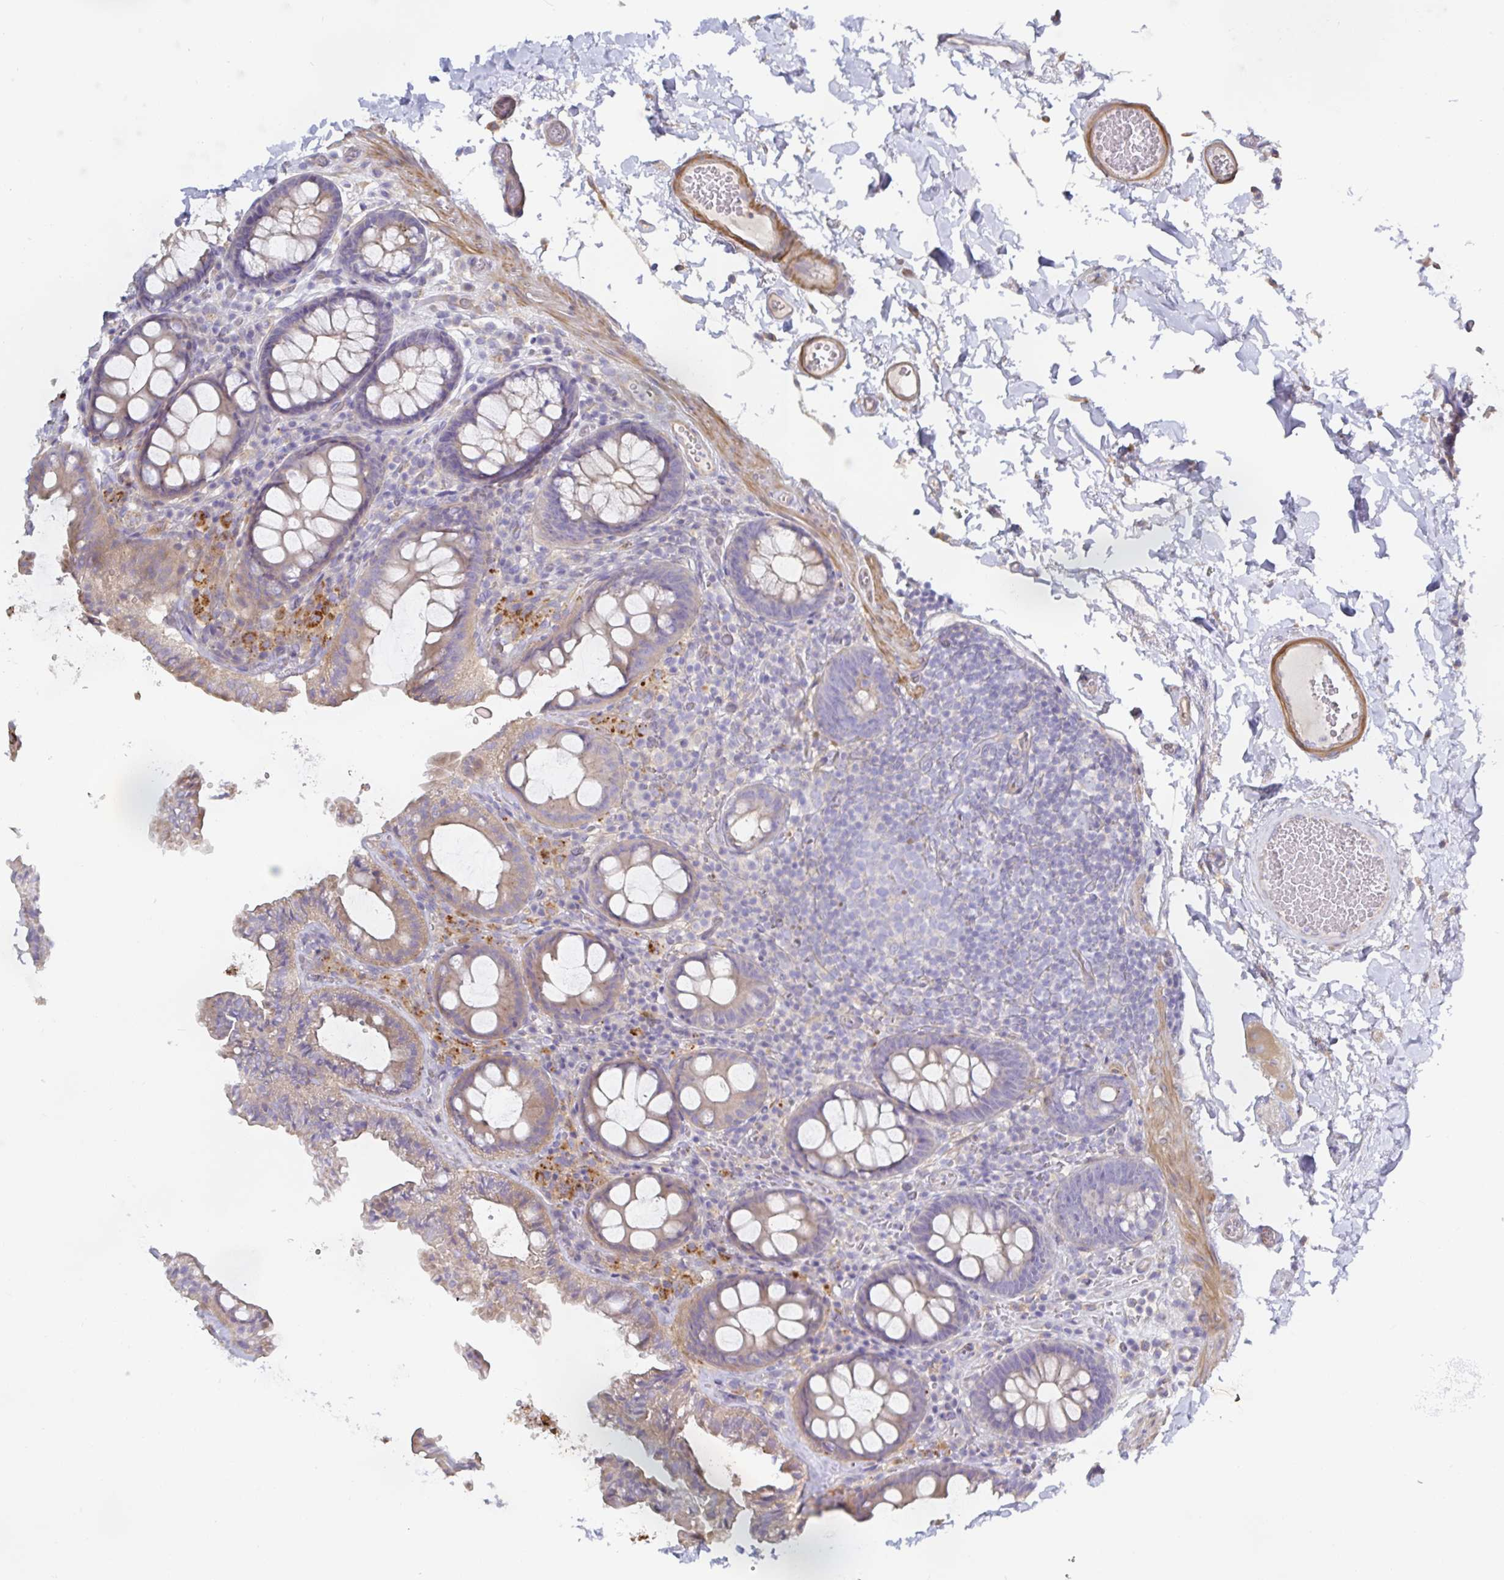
{"staining": {"intensity": "negative", "quantity": "none", "location": "none"}, "tissue": "colon", "cell_type": "Endothelial cells", "image_type": "normal", "snomed": [{"axis": "morphology", "description": "Normal tissue, NOS"}, {"axis": "topography", "description": "Colon"}, {"axis": "topography", "description": "Peripheral nerve tissue"}], "caption": "Colon stained for a protein using immunohistochemistry (IHC) displays no expression endothelial cells.", "gene": "METTL22", "patient": {"sex": "male", "age": 84}}